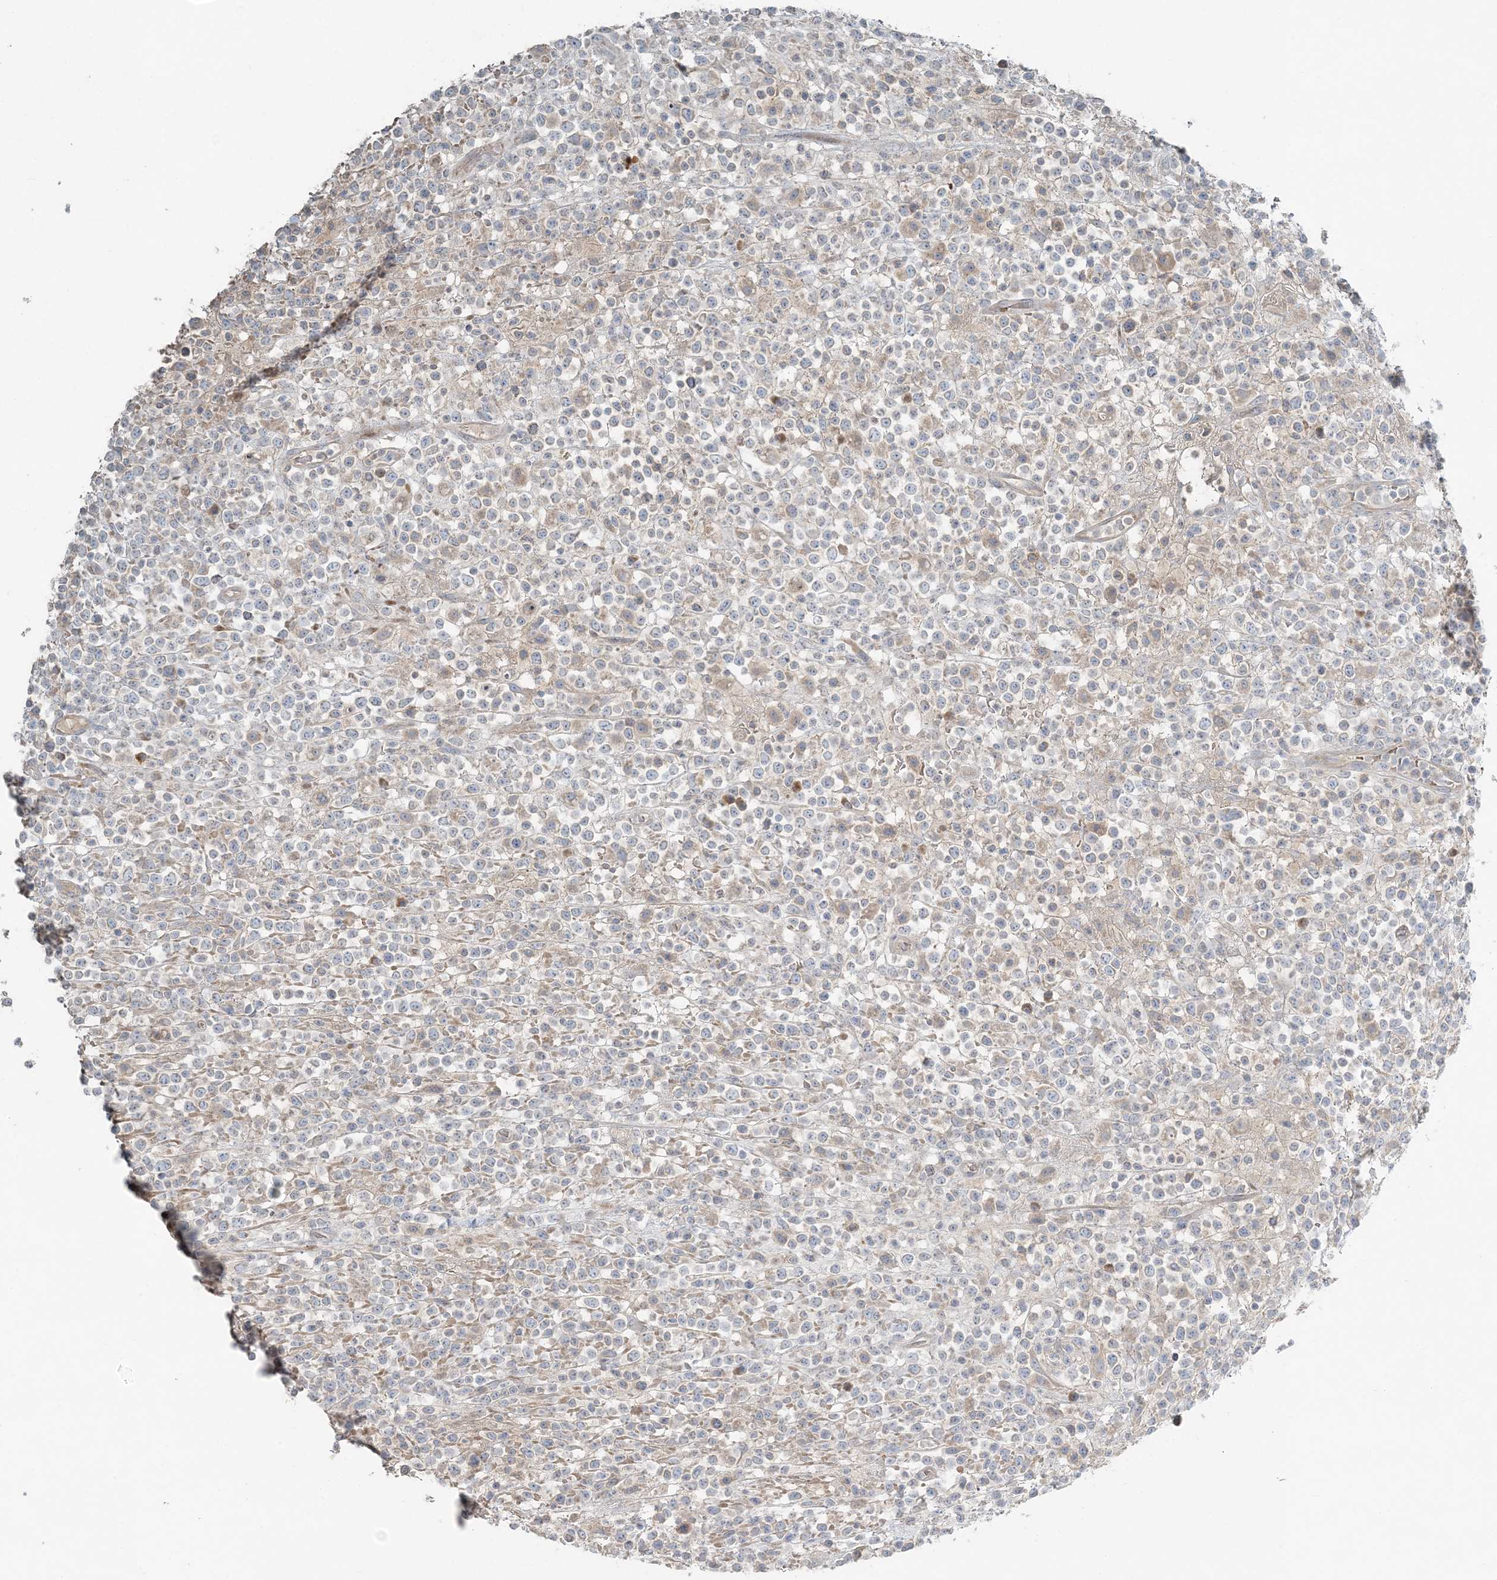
{"staining": {"intensity": "negative", "quantity": "none", "location": "none"}, "tissue": "lymphoma", "cell_type": "Tumor cells", "image_type": "cancer", "snomed": [{"axis": "morphology", "description": "Malignant lymphoma, non-Hodgkin's type, High grade"}, {"axis": "topography", "description": "Colon"}], "caption": "A histopathology image of human lymphoma is negative for staining in tumor cells.", "gene": "SLC4A10", "patient": {"sex": "female", "age": 53}}